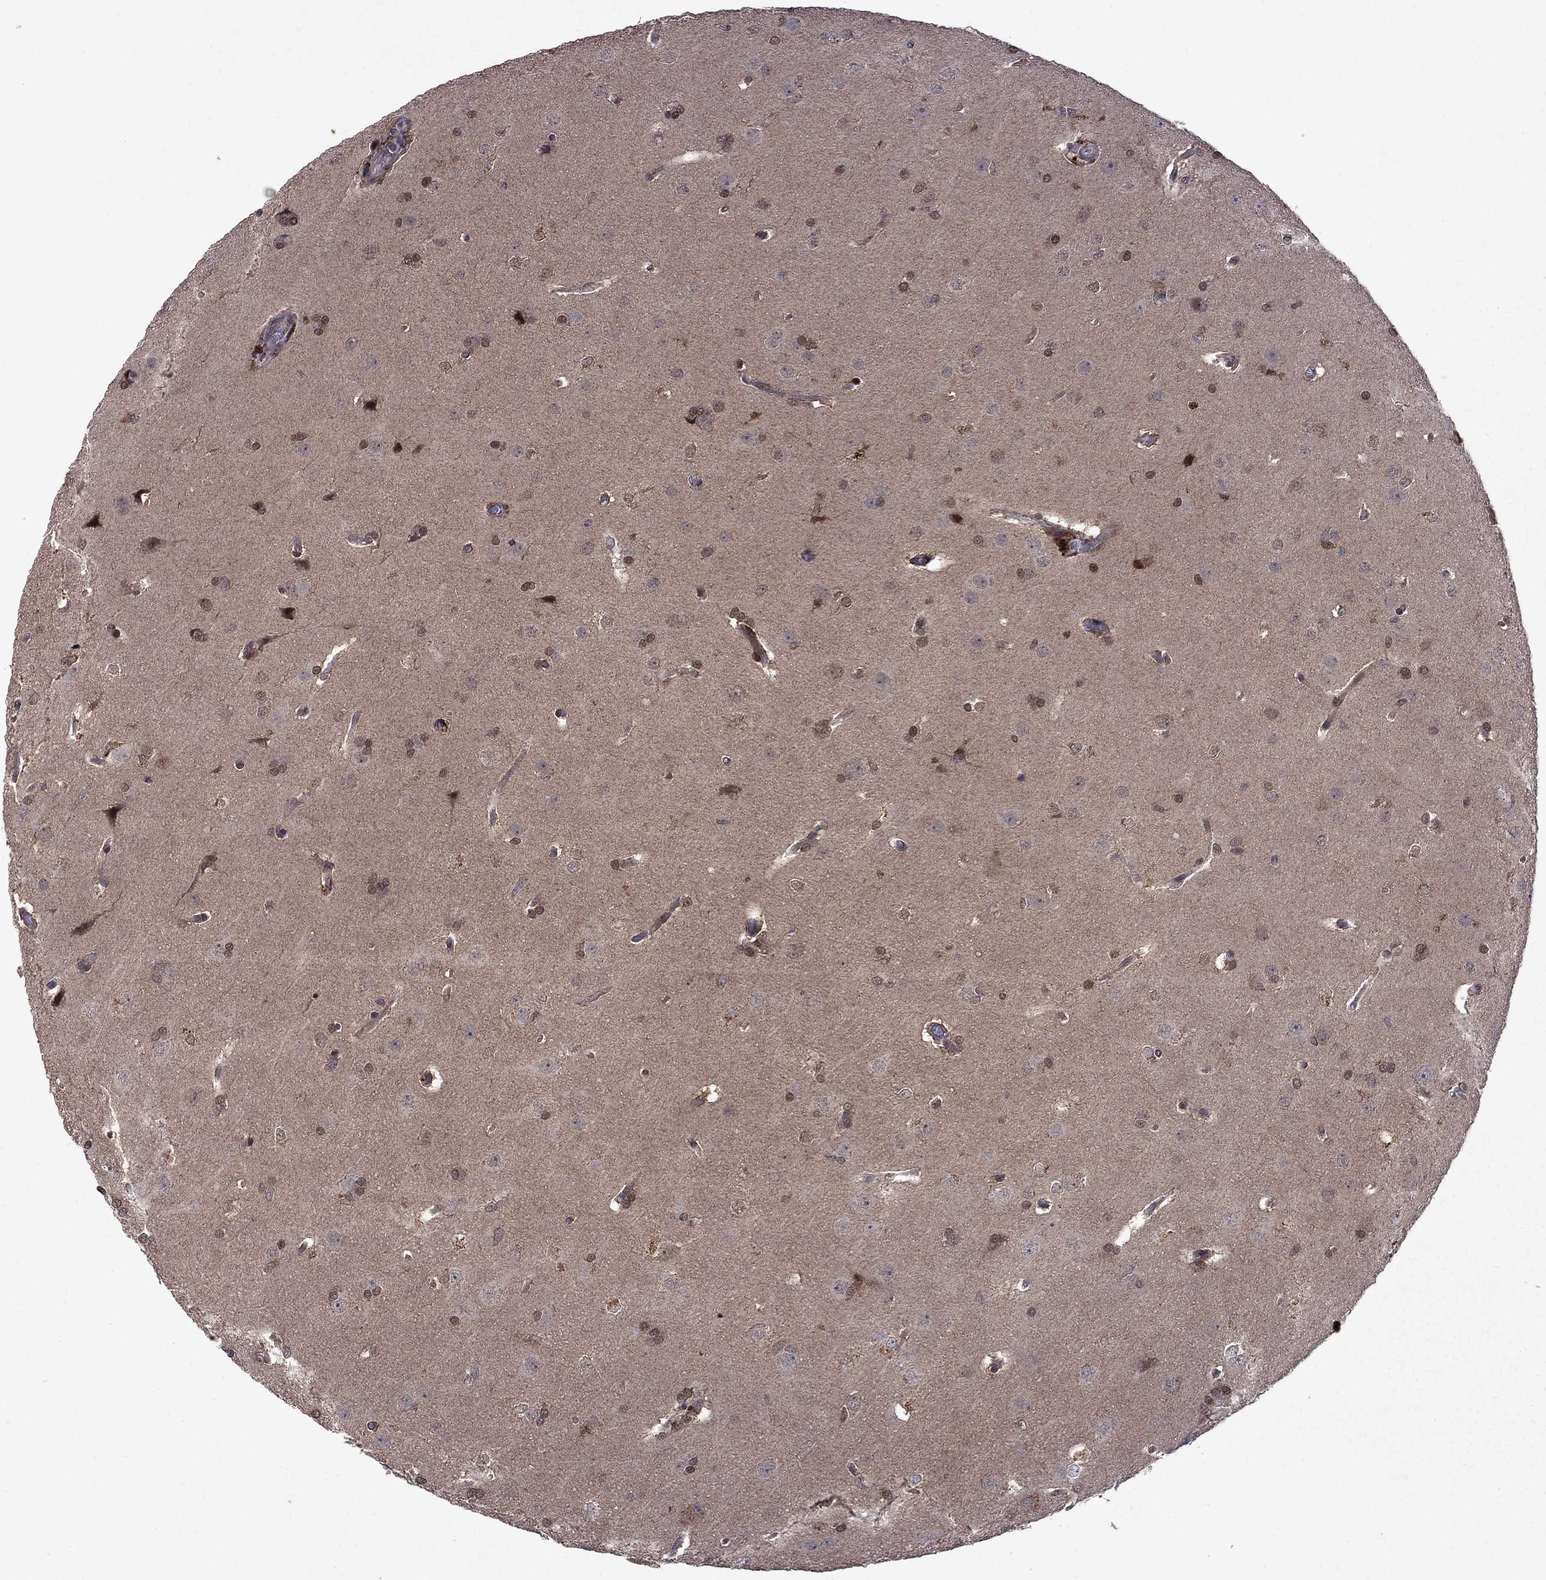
{"staining": {"intensity": "weak", "quantity": "<25%", "location": "cytoplasmic/membranous"}, "tissue": "glioma", "cell_type": "Tumor cells", "image_type": "cancer", "snomed": [{"axis": "morphology", "description": "Glioma, malignant, Low grade"}, {"axis": "topography", "description": "Brain"}], "caption": "Tumor cells are negative for protein expression in human glioma.", "gene": "IPP", "patient": {"sex": "female", "age": 32}}